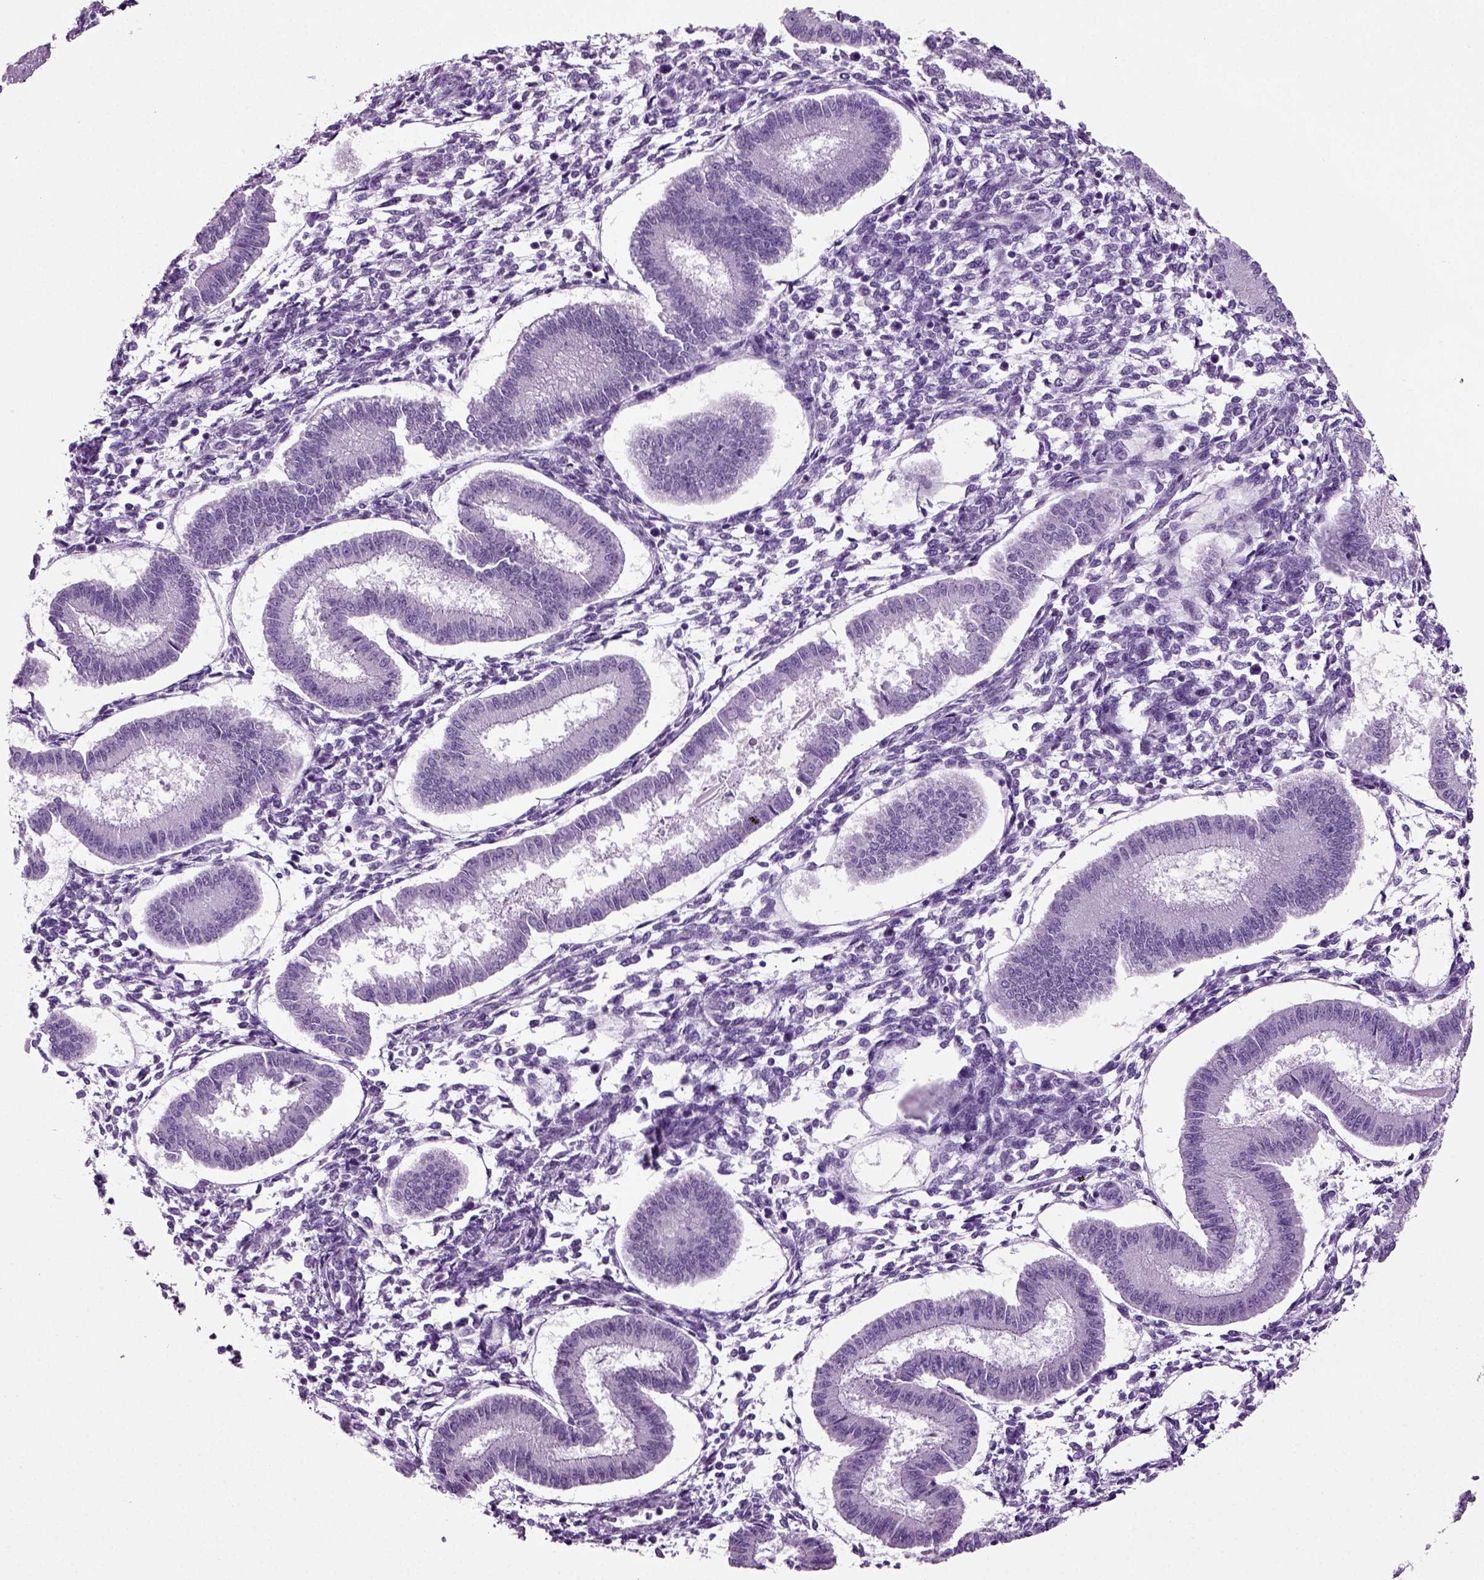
{"staining": {"intensity": "negative", "quantity": "none", "location": "none"}, "tissue": "endometrium", "cell_type": "Cells in endometrial stroma", "image_type": "normal", "snomed": [{"axis": "morphology", "description": "Normal tissue, NOS"}, {"axis": "topography", "description": "Endometrium"}], "caption": "Immunohistochemistry (IHC) of unremarkable endometrium displays no positivity in cells in endometrial stroma.", "gene": "CD109", "patient": {"sex": "female", "age": 43}}